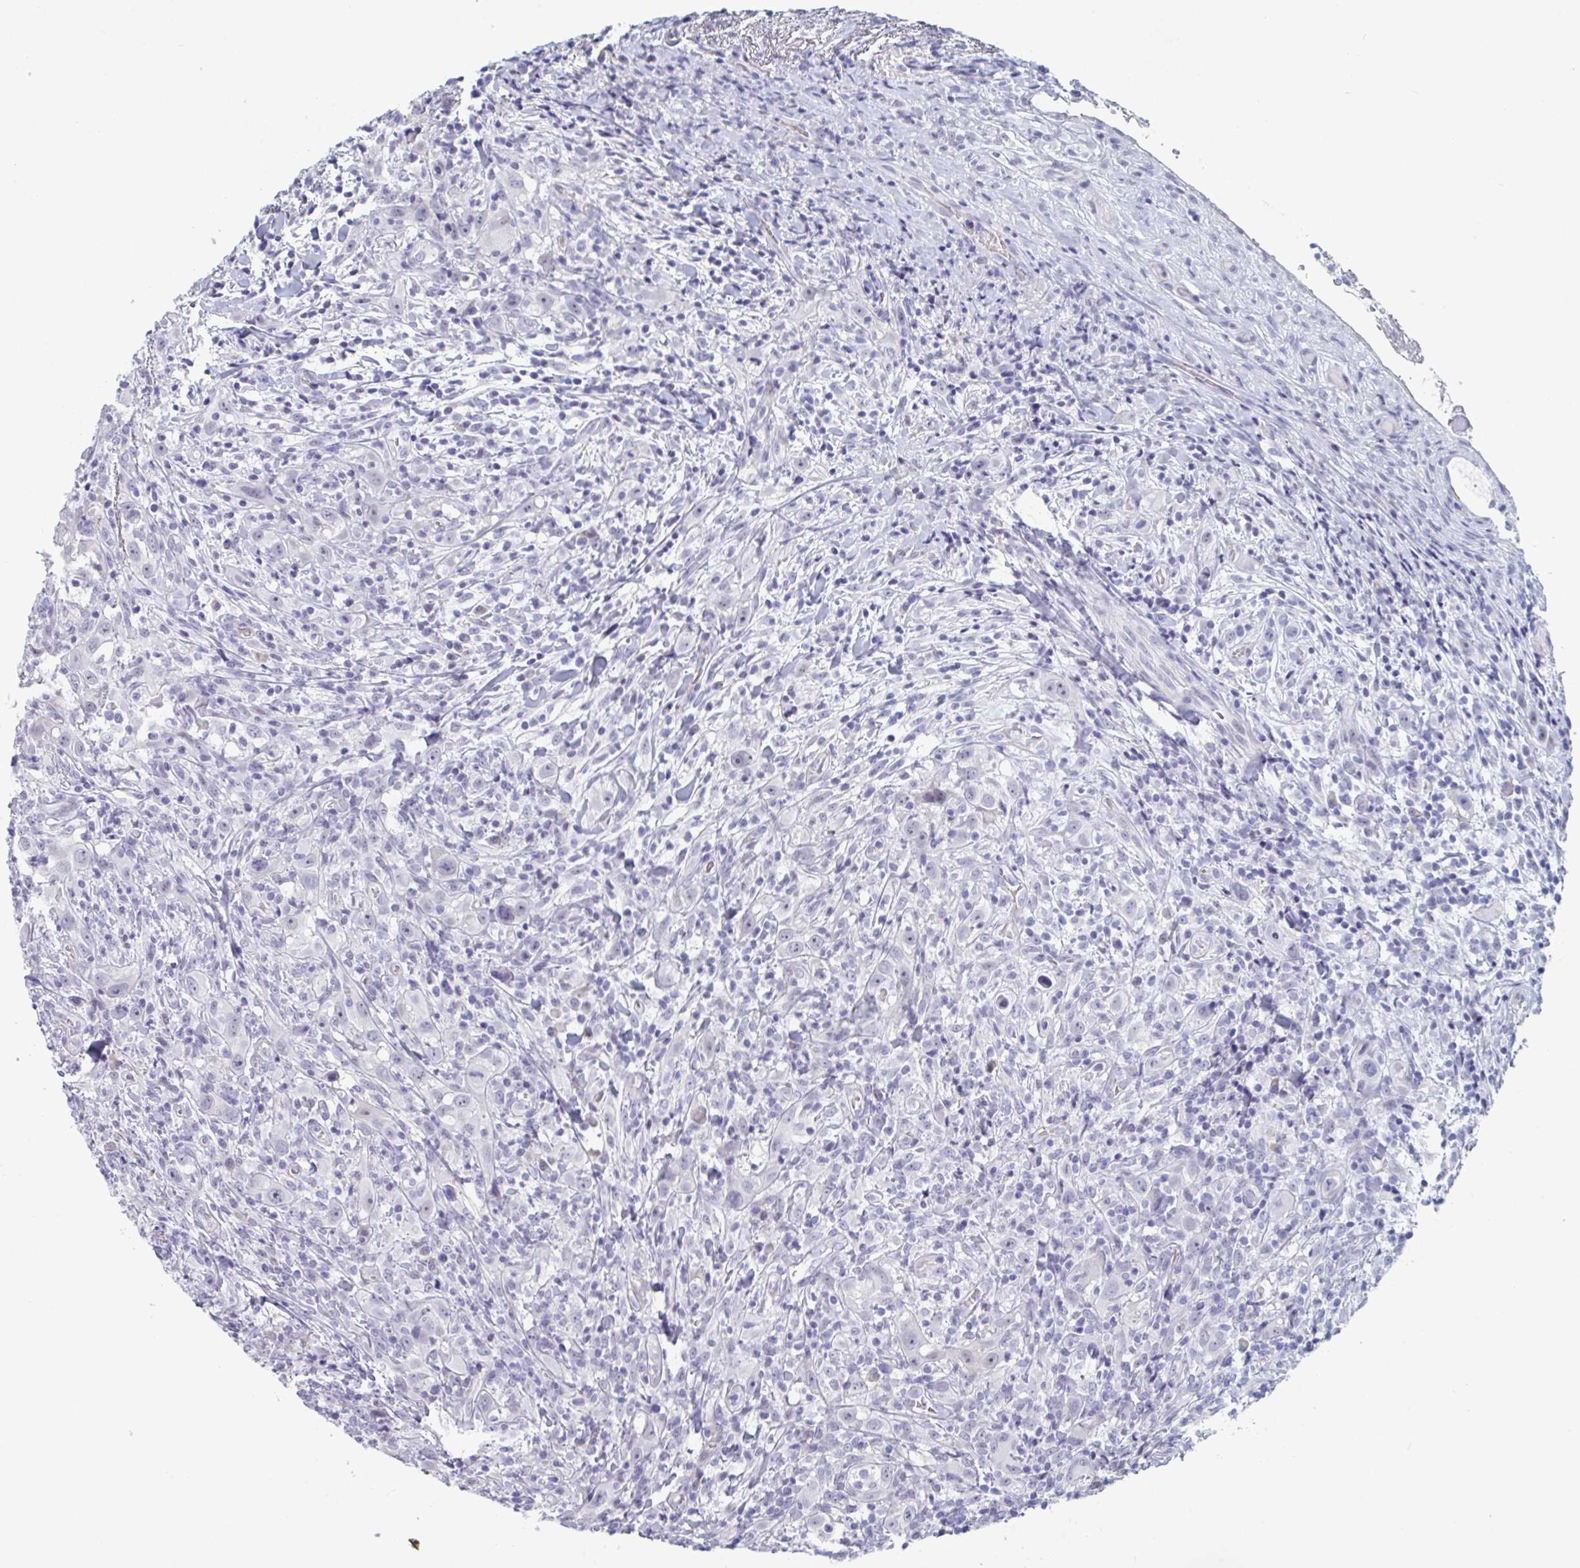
{"staining": {"intensity": "negative", "quantity": "none", "location": "none"}, "tissue": "head and neck cancer", "cell_type": "Tumor cells", "image_type": "cancer", "snomed": [{"axis": "morphology", "description": "Squamous cell carcinoma, NOS"}, {"axis": "topography", "description": "Head-Neck"}], "caption": "An image of human head and neck squamous cell carcinoma is negative for staining in tumor cells.", "gene": "FOXA1", "patient": {"sex": "female", "age": 95}}